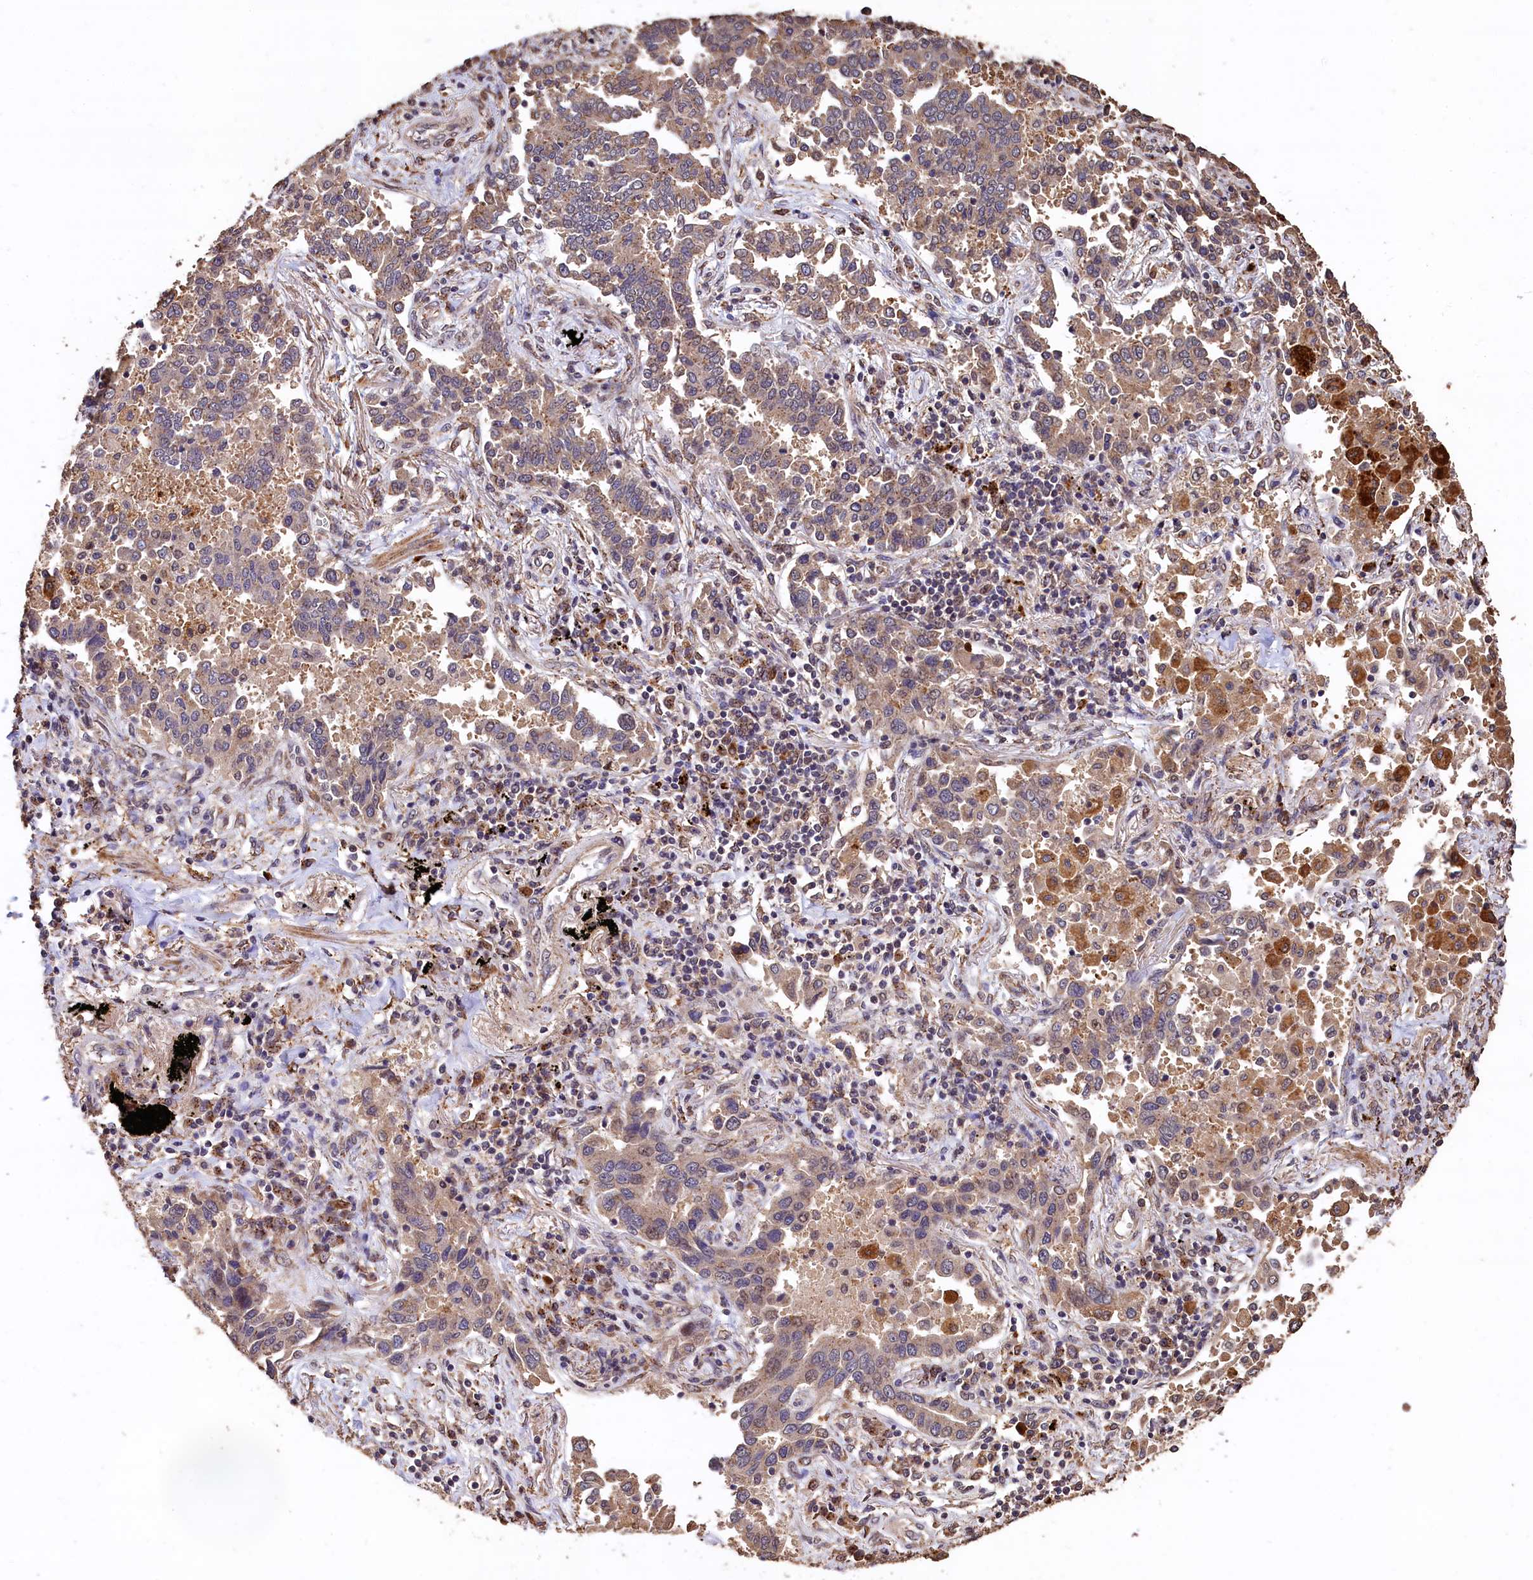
{"staining": {"intensity": "weak", "quantity": "25%-75%", "location": "cytoplasmic/membranous"}, "tissue": "lung cancer", "cell_type": "Tumor cells", "image_type": "cancer", "snomed": [{"axis": "morphology", "description": "Adenocarcinoma, NOS"}, {"axis": "topography", "description": "Lung"}], "caption": "IHC of adenocarcinoma (lung) exhibits low levels of weak cytoplasmic/membranous positivity in approximately 25%-75% of tumor cells. Nuclei are stained in blue.", "gene": "LSM4", "patient": {"sex": "male", "age": 67}}